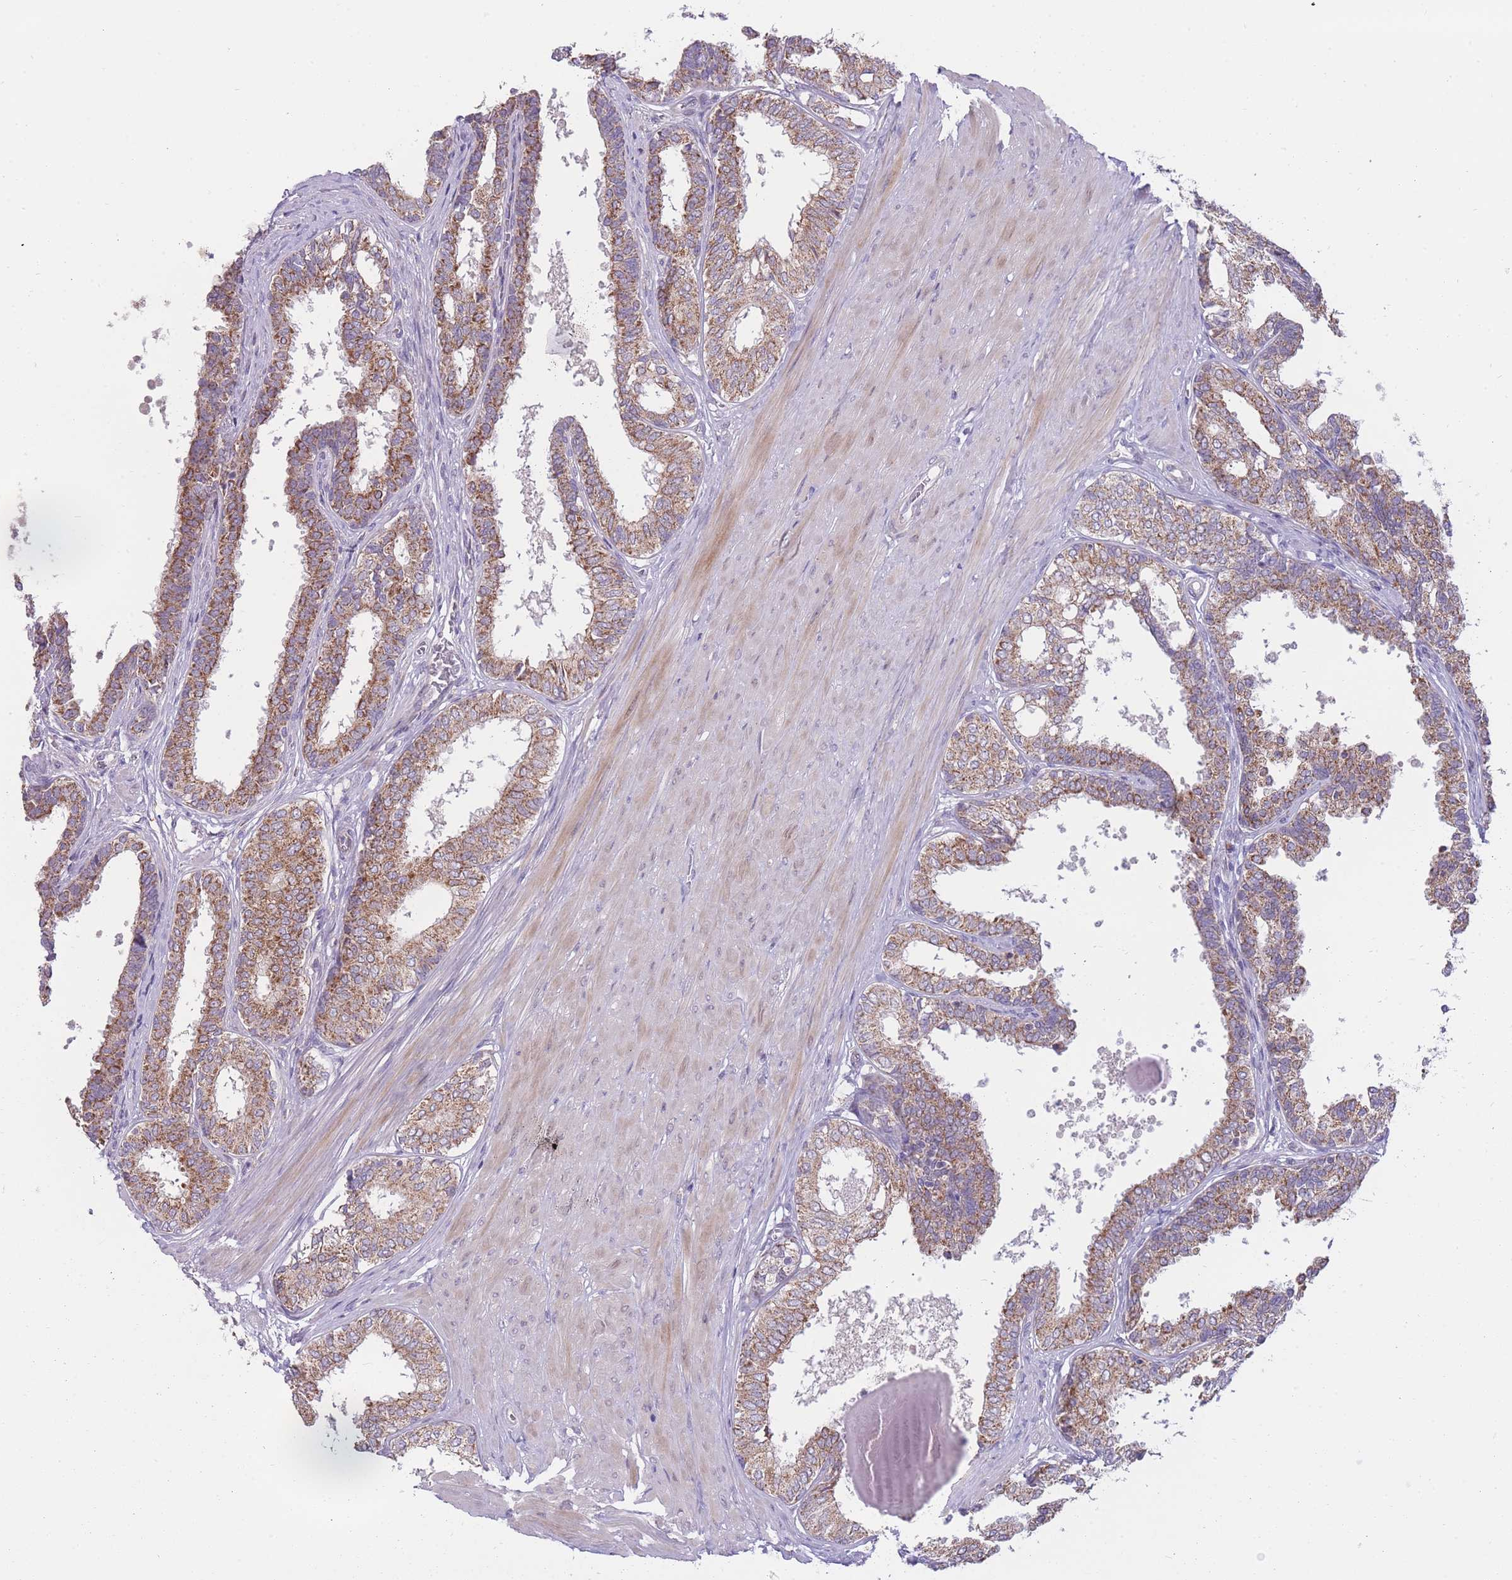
{"staining": {"intensity": "strong", "quantity": ">75%", "location": "cytoplasmic/membranous"}, "tissue": "prostate", "cell_type": "Glandular cells", "image_type": "normal", "snomed": [{"axis": "morphology", "description": "Normal tissue, NOS"}, {"axis": "topography", "description": "Prostate"}], "caption": "Normal prostate exhibits strong cytoplasmic/membranous staining in about >75% of glandular cells The staining was performed using DAB to visualize the protein expression in brown, while the nuclei were stained in blue with hematoxylin (Magnification: 20x)..", "gene": "MCIDAS", "patient": {"sex": "male", "age": 48}}